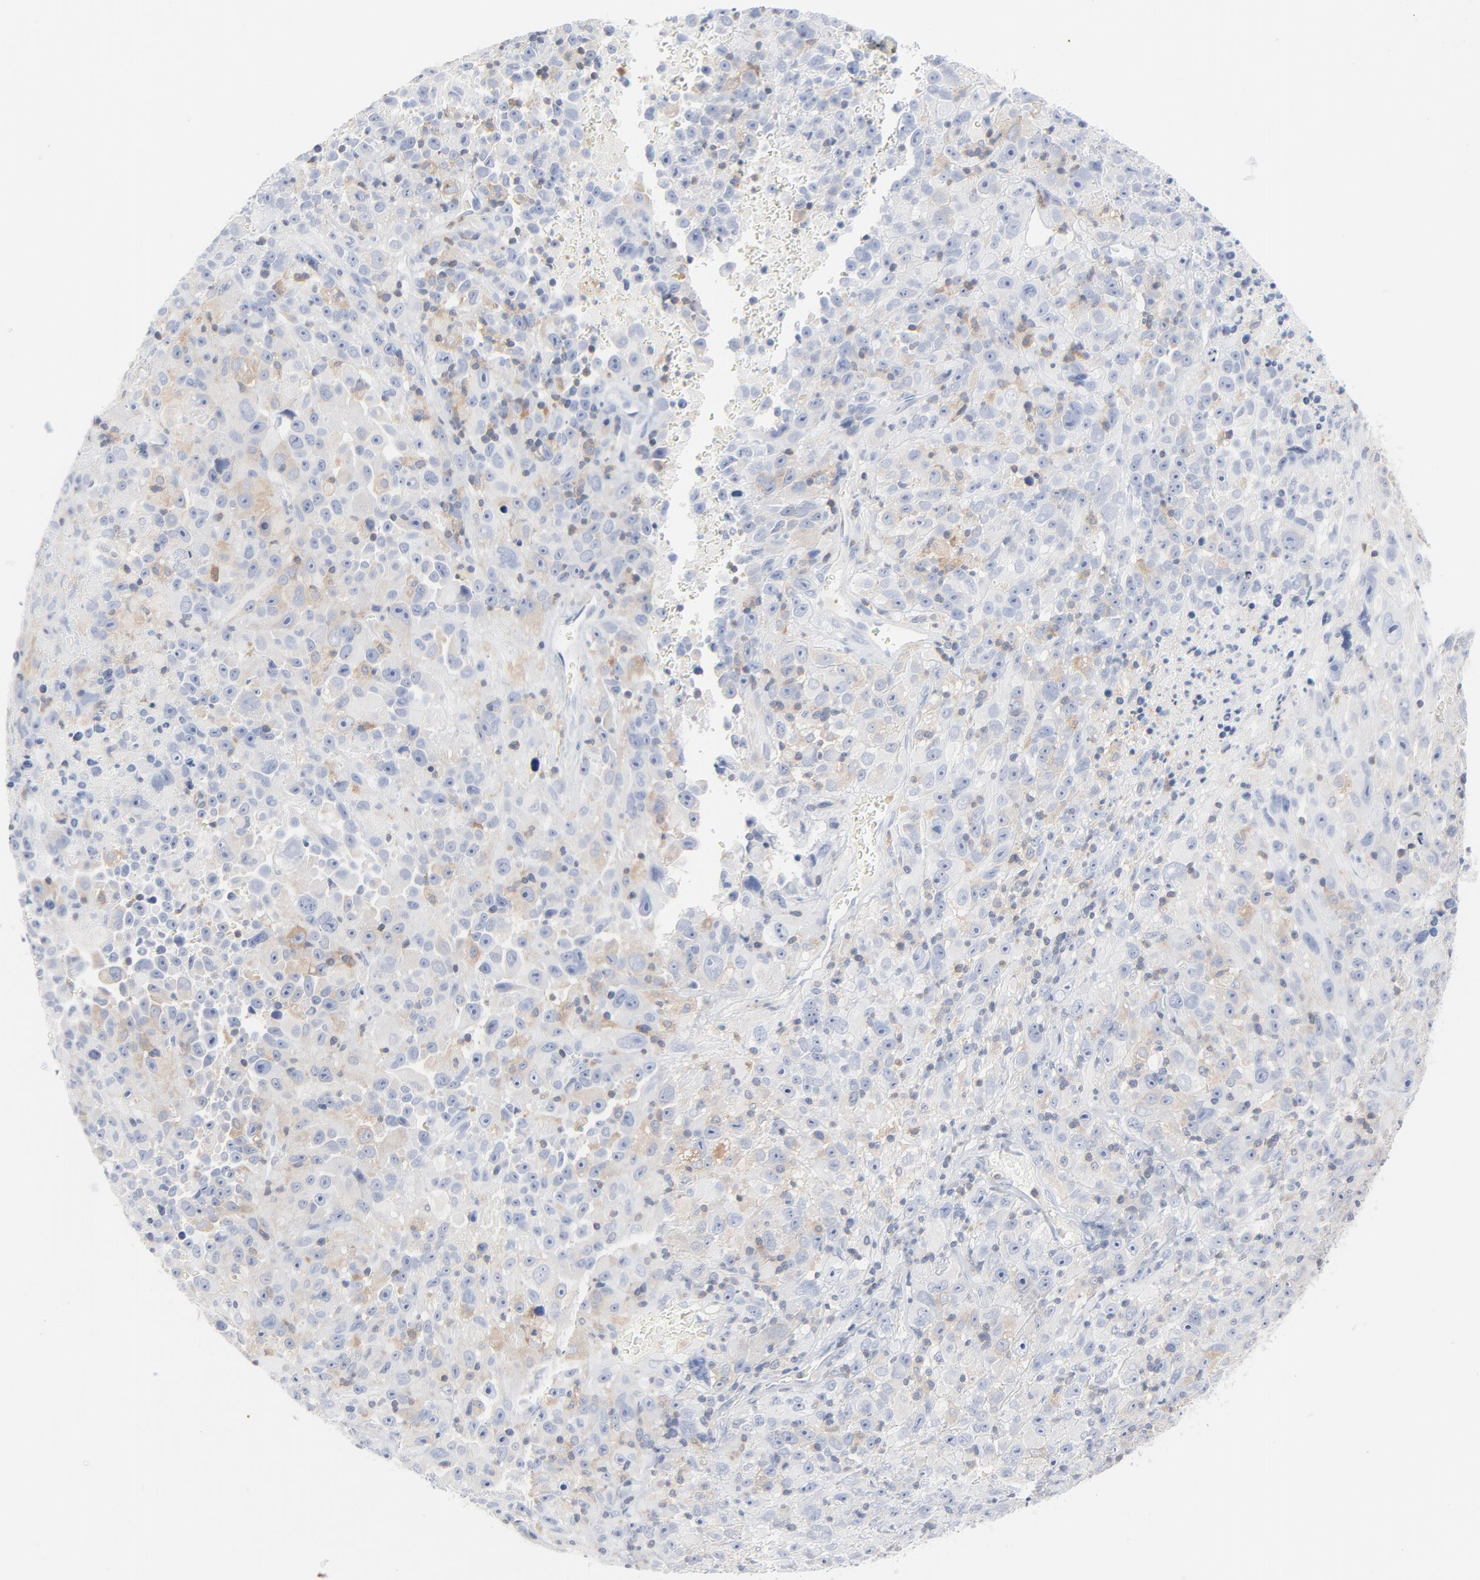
{"staining": {"intensity": "weak", "quantity": "<25%", "location": "cytoplasmic/membranous"}, "tissue": "melanoma", "cell_type": "Tumor cells", "image_type": "cancer", "snomed": [{"axis": "morphology", "description": "Malignant melanoma, Metastatic site"}, {"axis": "topography", "description": "Cerebral cortex"}], "caption": "Human melanoma stained for a protein using immunohistochemistry shows no positivity in tumor cells.", "gene": "PTK2B", "patient": {"sex": "female", "age": 52}}